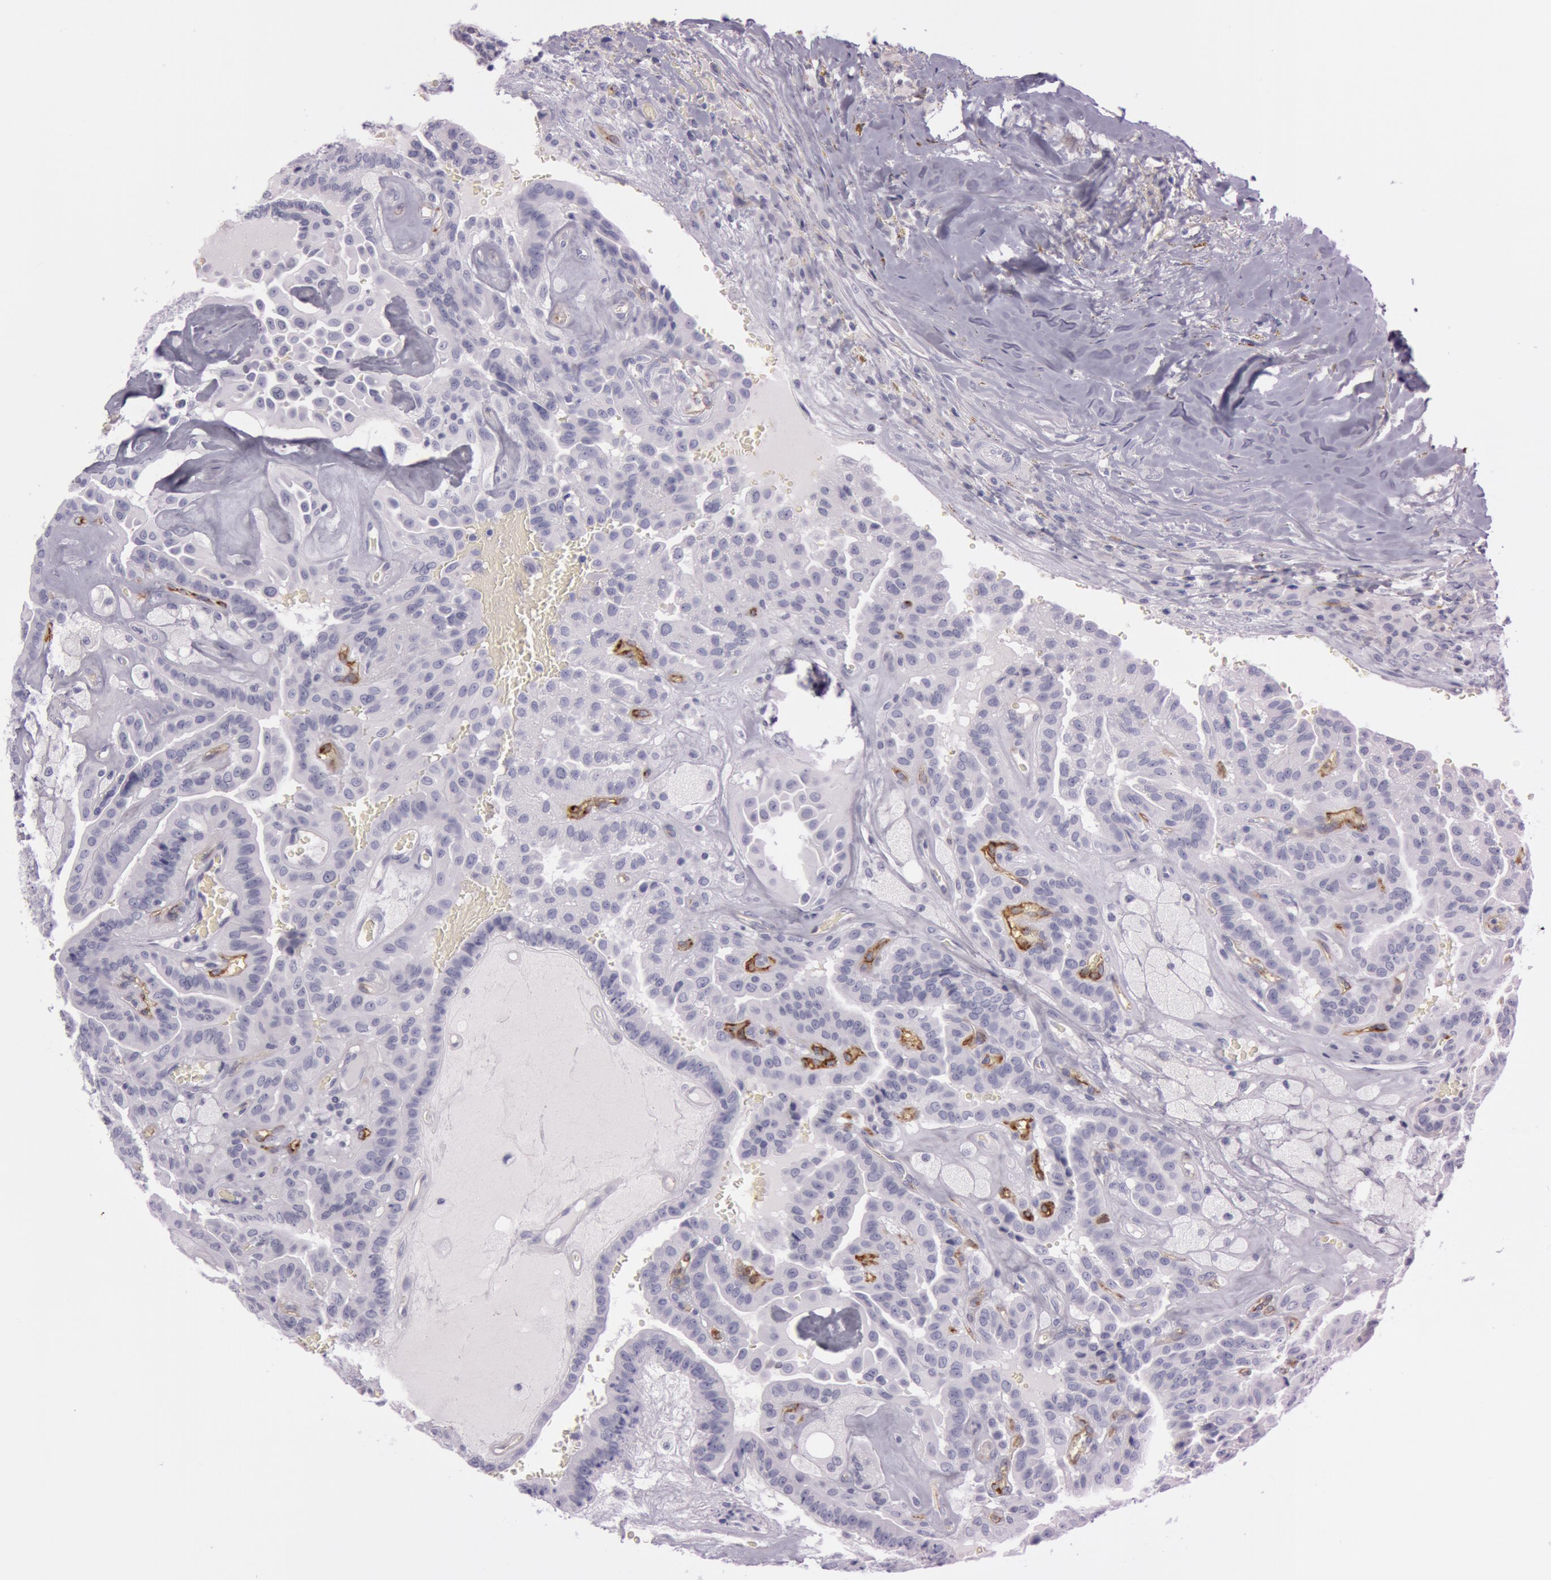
{"staining": {"intensity": "negative", "quantity": "none", "location": "none"}, "tissue": "thyroid cancer", "cell_type": "Tumor cells", "image_type": "cancer", "snomed": [{"axis": "morphology", "description": "Papillary adenocarcinoma, NOS"}, {"axis": "topography", "description": "Thyroid gland"}], "caption": "Thyroid cancer (papillary adenocarcinoma) stained for a protein using IHC shows no expression tumor cells.", "gene": "FOLH1", "patient": {"sex": "male", "age": 87}}